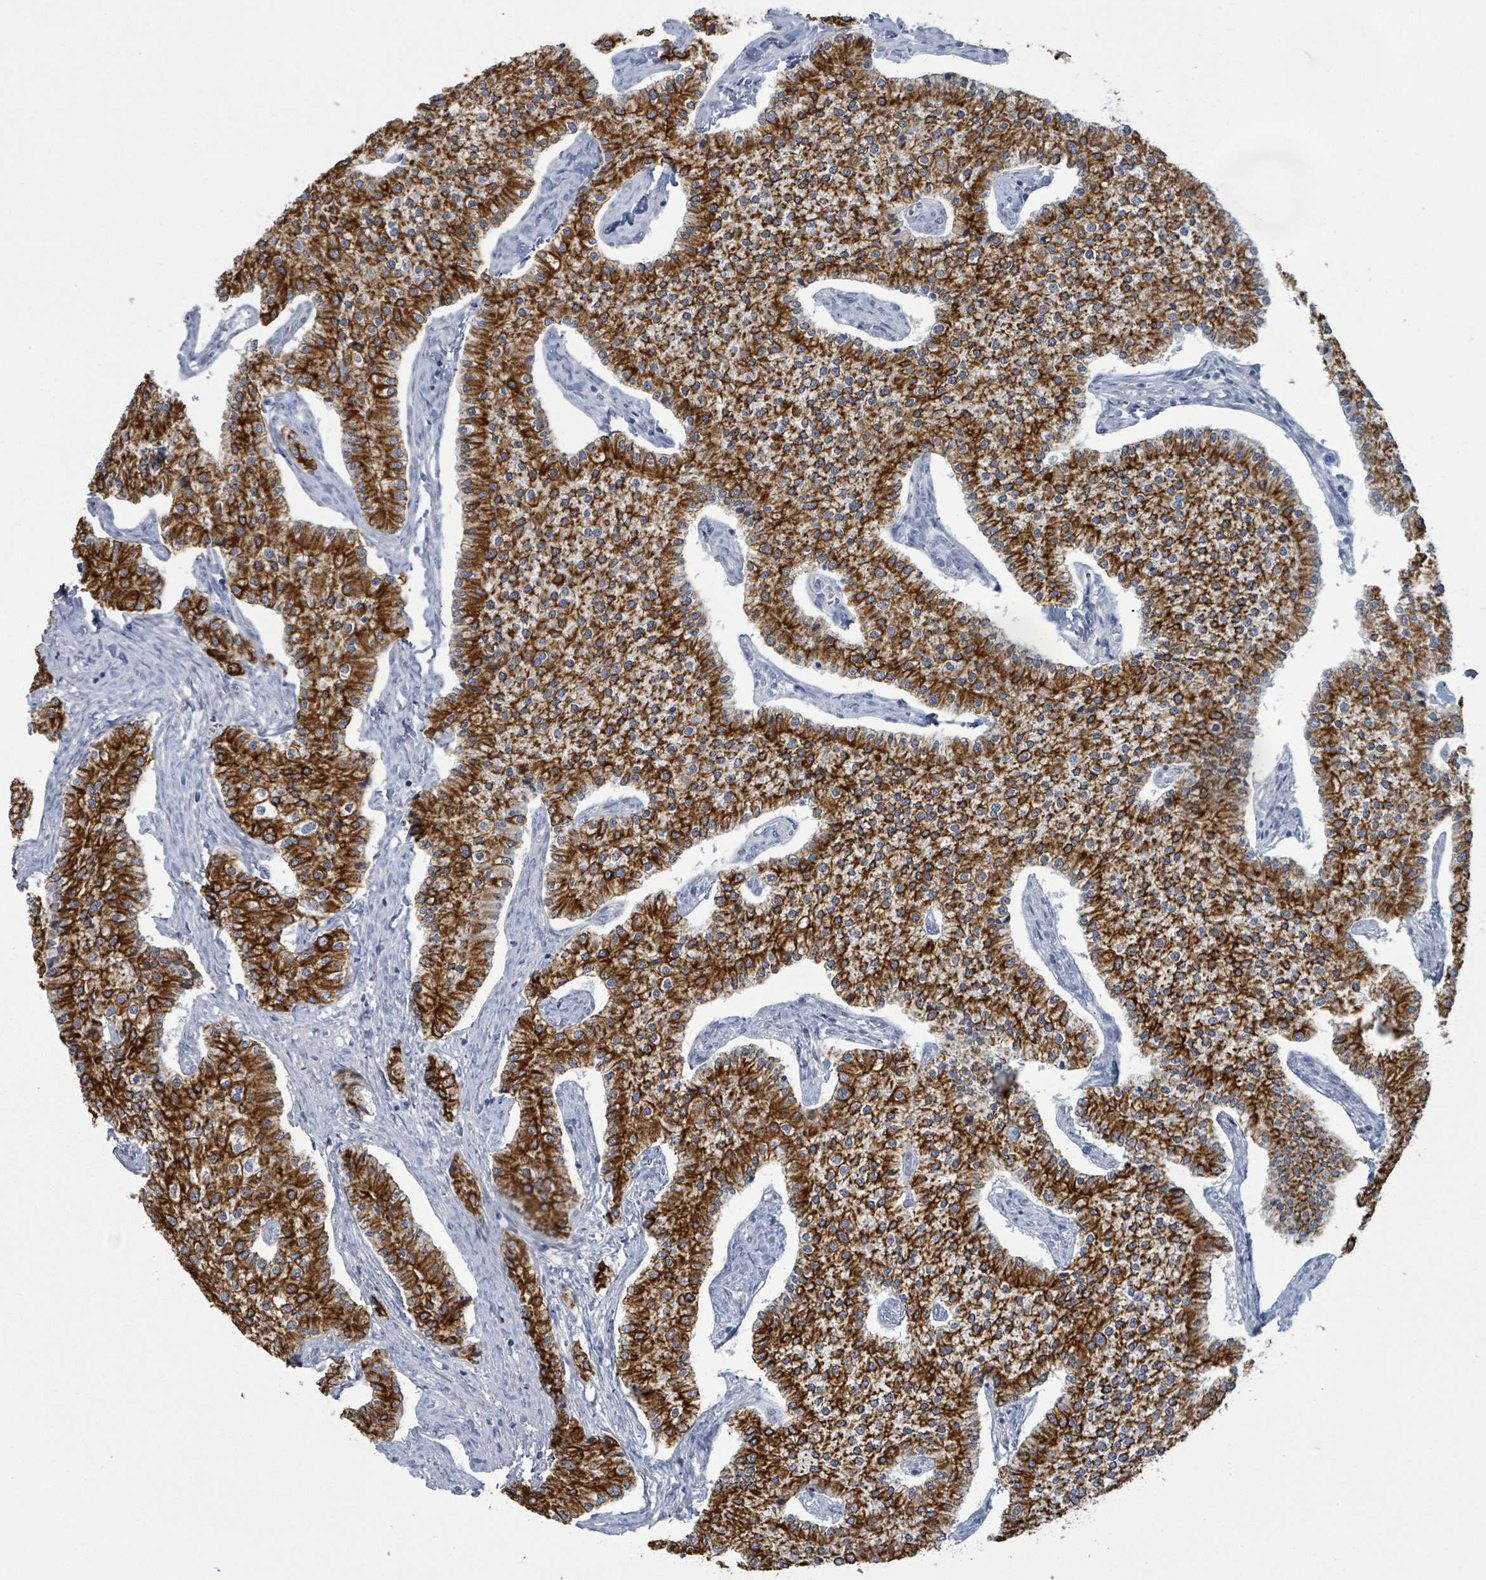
{"staining": {"intensity": "strong", "quantity": ">75%", "location": "cytoplasmic/membranous"}, "tissue": "carcinoid", "cell_type": "Tumor cells", "image_type": "cancer", "snomed": [{"axis": "morphology", "description": "Carcinoid, malignant, NOS"}, {"axis": "topography", "description": "Colon"}], "caption": "An immunohistochemistry (IHC) micrograph of neoplastic tissue is shown. Protein staining in brown highlights strong cytoplasmic/membranous positivity in malignant carcinoid within tumor cells.", "gene": "KRT8", "patient": {"sex": "female", "age": 52}}